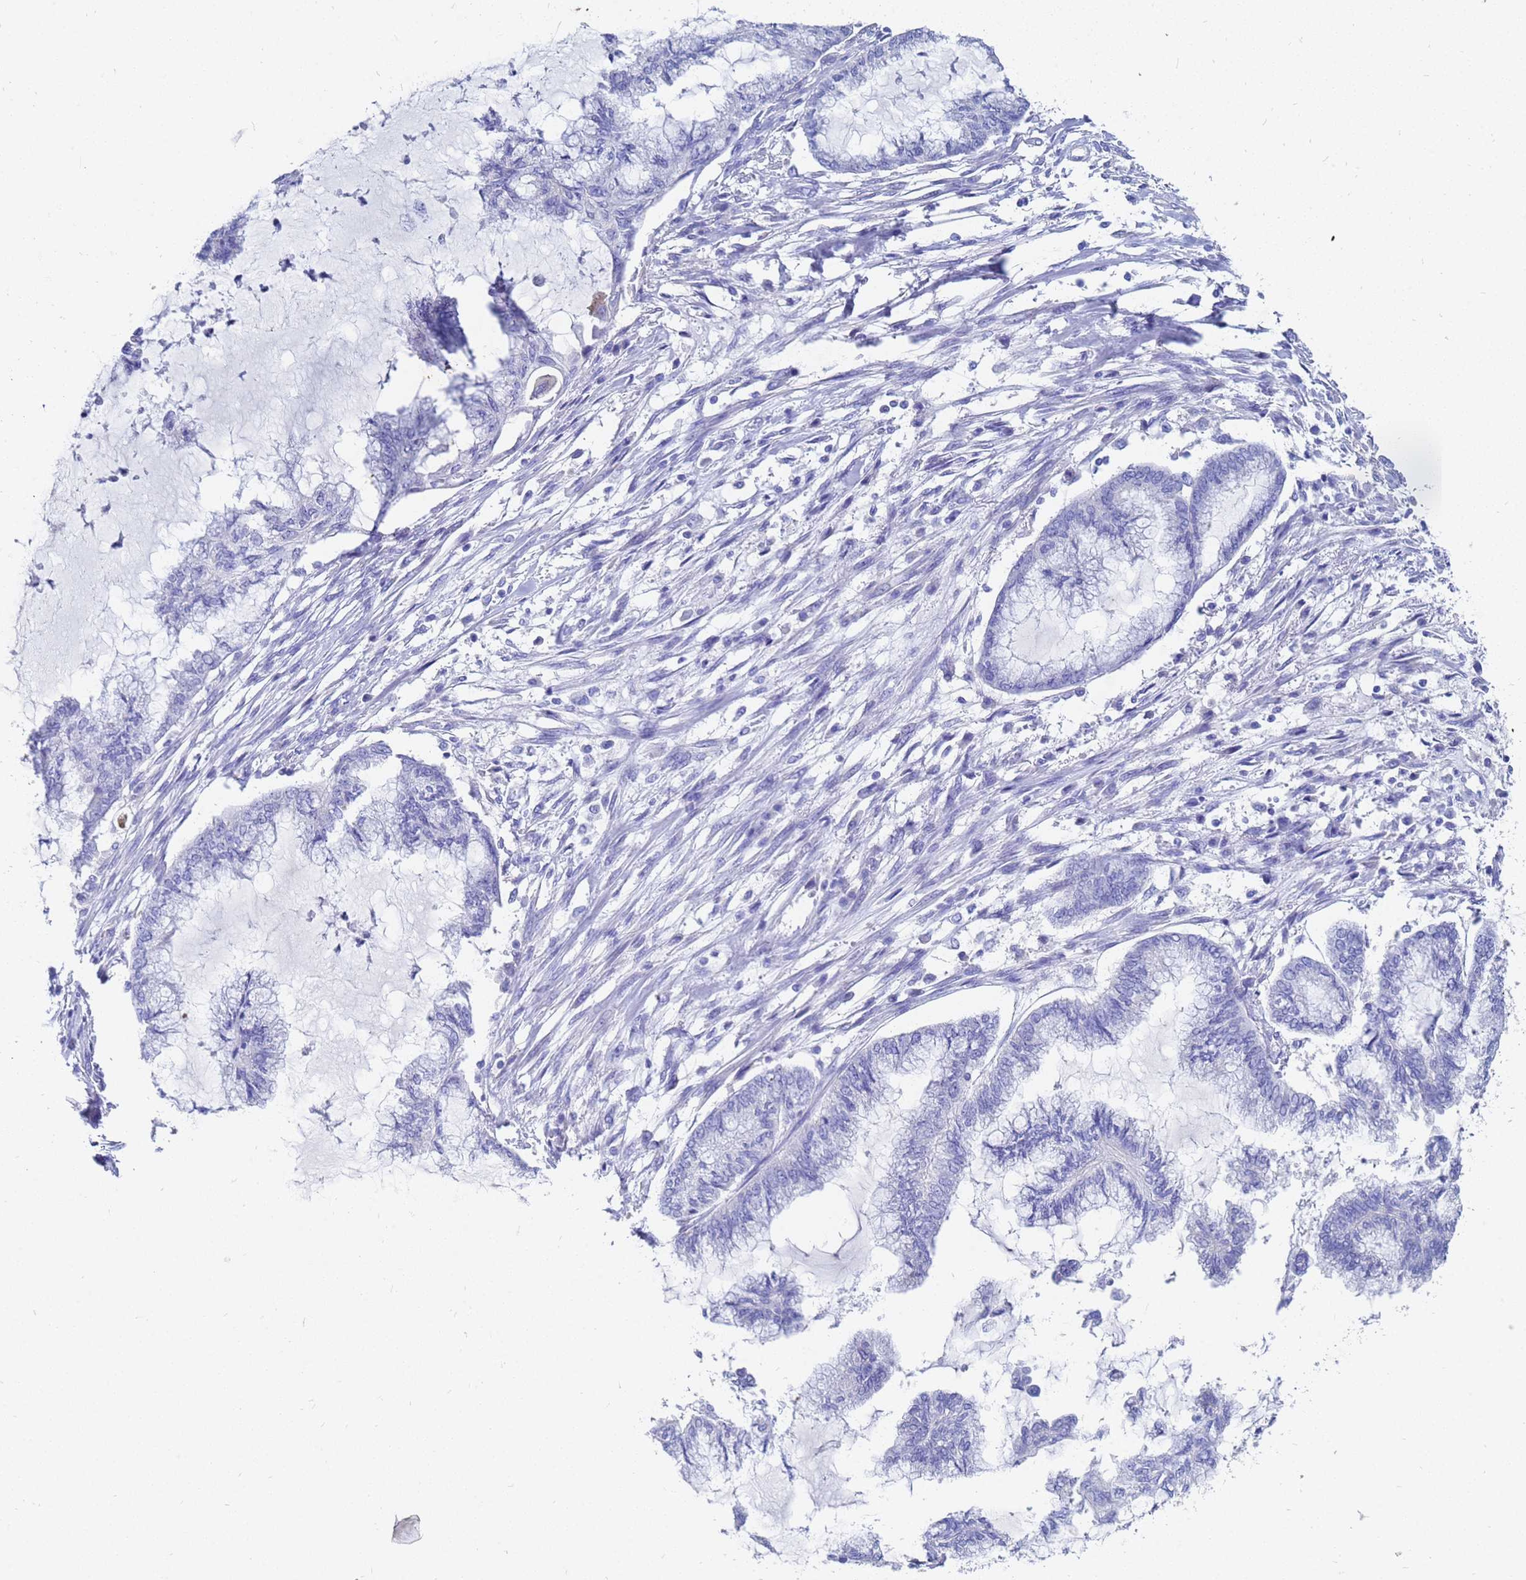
{"staining": {"intensity": "negative", "quantity": "none", "location": "none"}, "tissue": "endometrial cancer", "cell_type": "Tumor cells", "image_type": "cancer", "snomed": [{"axis": "morphology", "description": "Adenocarcinoma, NOS"}, {"axis": "topography", "description": "Endometrium"}], "caption": "The immunohistochemistry histopathology image has no significant staining in tumor cells of endometrial adenocarcinoma tissue.", "gene": "C2orf72", "patient": {"sex": "female", "age": 86}}